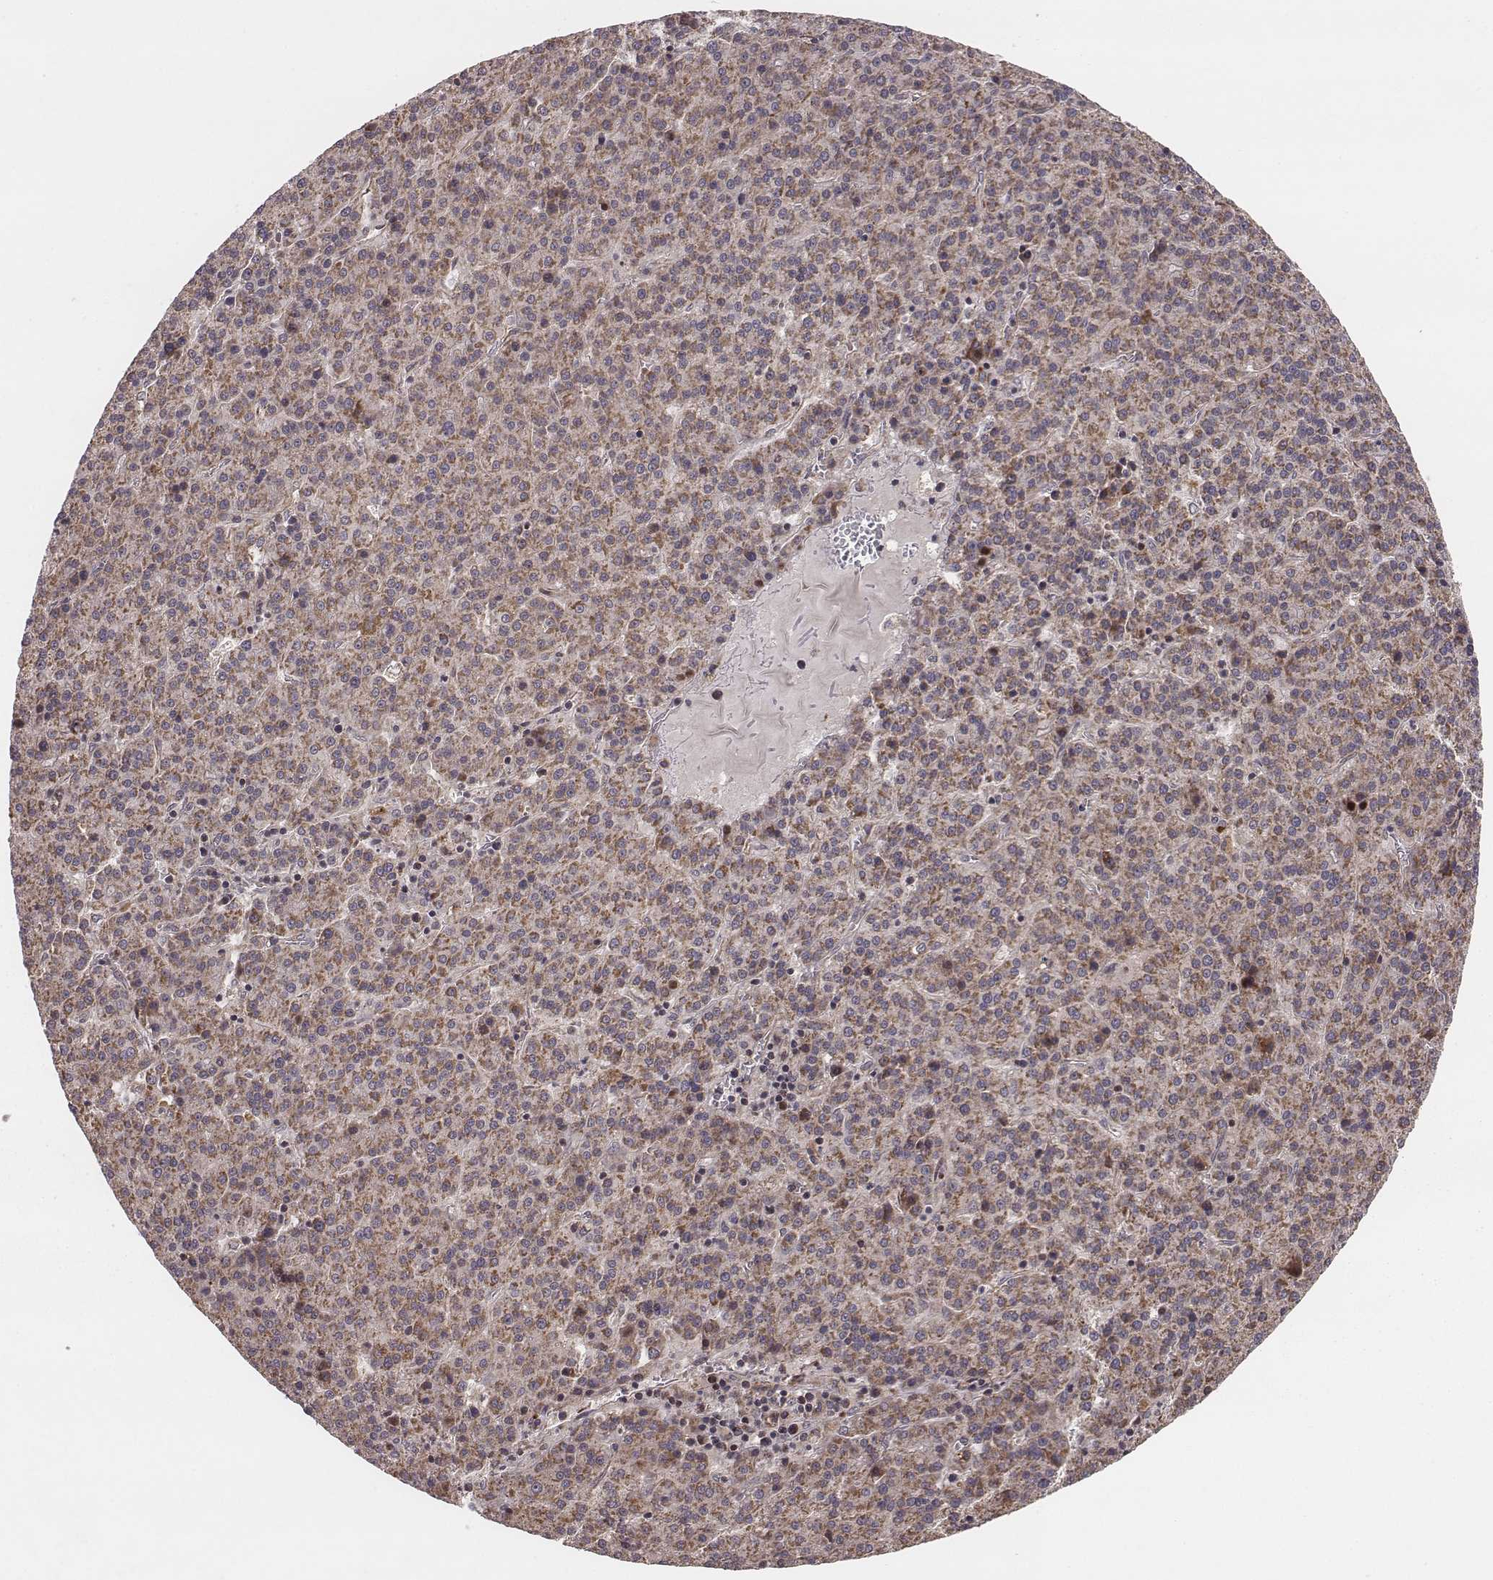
{"staining": {"intensity": "moderate", "quantity": ">75%", "location": "cytoplasmic/membranous"}, "tissue": "liver cancer", "cell_type": "Tumor cells", "image_type": "cancer", "snomed": [{"axis": "morphology", "description": "Carcinoma, Hepatocellular, NOS"}, {"axis": "topography", "description": "Liver"}], "caption": "Moderate cytoplasmic/membranous protein staining is identified in about >75% of tumor cells in hepatocellular carcinoma (liver).", "gene": "ZDHHC21", "patient": {"sex": "female", "age": 58}}